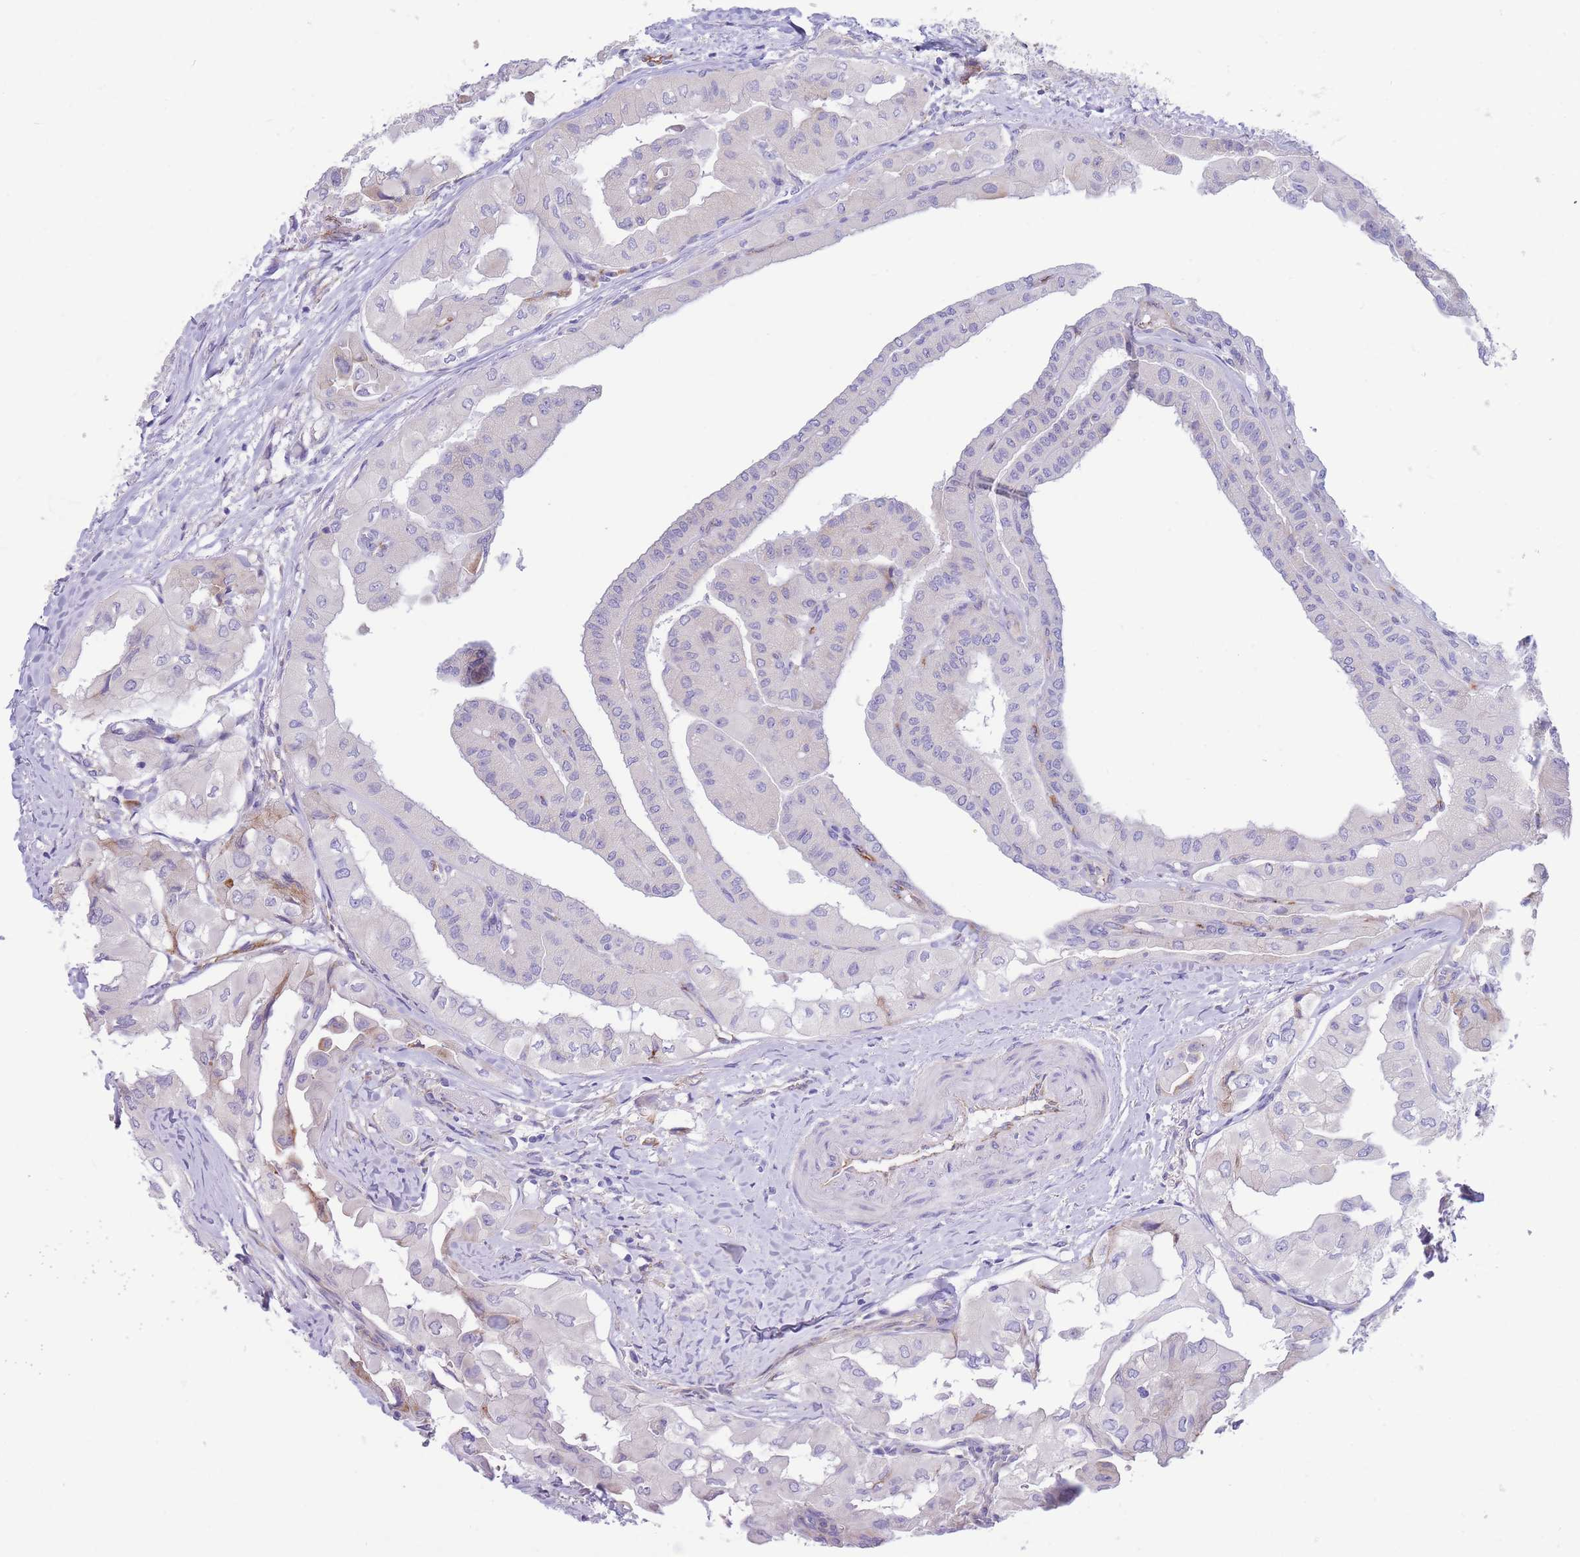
{"staining": {"intensity": "negative", "quantity": "none", "location": "none"}, "tissue": "thyroid cancer", "cell_type": "Tumor cells", "image_type": "cancer", "snomed": [{"axis": "morphology", "description": "Papillary adenocarcinoma, NOS"}, {"axis": "topography", "description": "Thyroid gland"}], "caption": "This is a image of IHC staining of thyroid papillary adenocarcinoma, which shows no expression in tumor cells.", "gene": "DET1", "patient": {"sex": "female", "age": 59}}